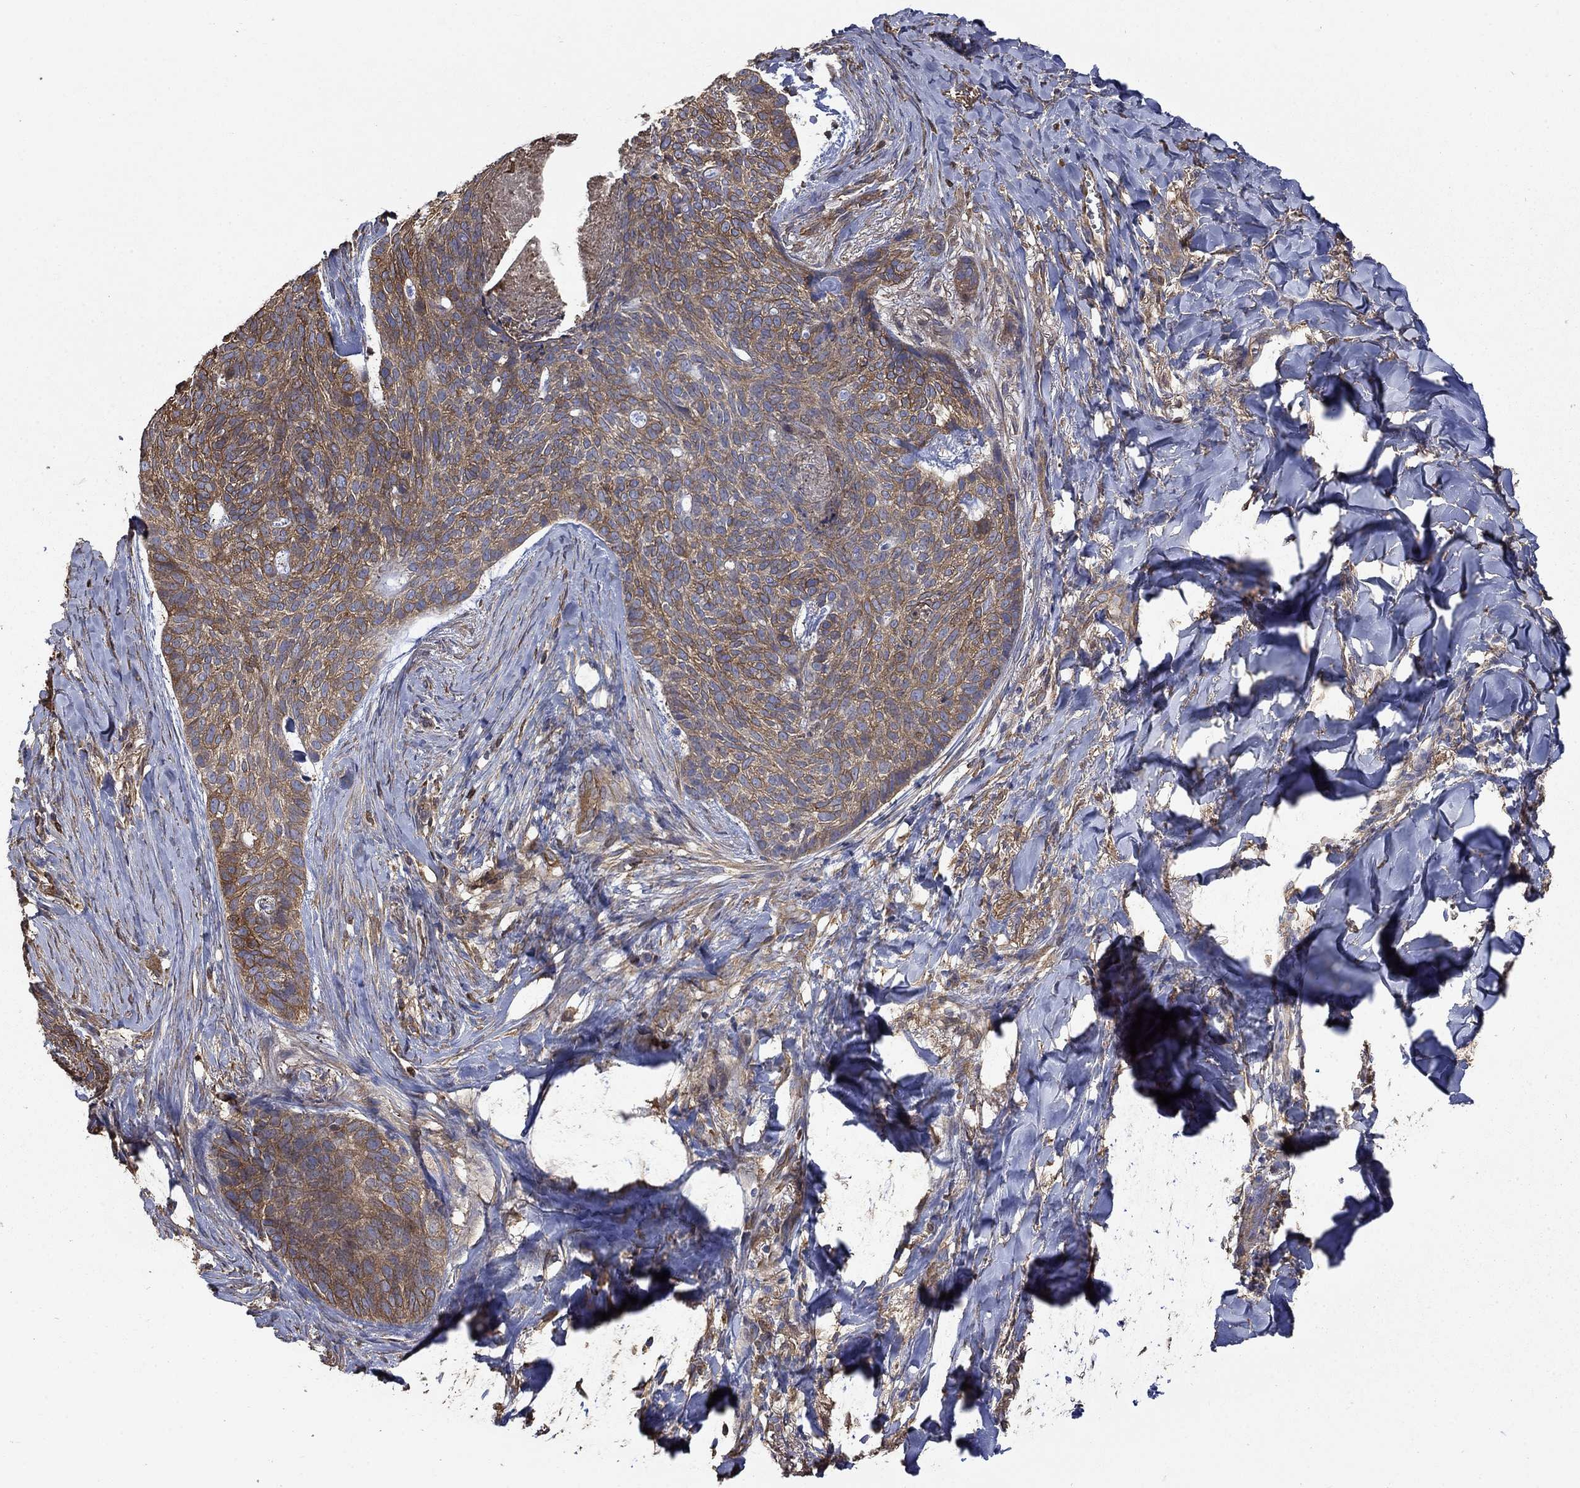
{"staining": {"intensity": "strong", "quantity": "25%-75%", "location": "cytoplasmic/membranous"}, "tissue": "skin cancer", "cell_type": "Tumor cells", "image_type": "cancer", "snomed": [{"axis": "morphology", "description": "Basal cell carcinoma"}, {"axis": "topography", "description": "Skin"}], "caption": "A high-resolution histopathology image shows immunohistochemistry staining of skin cancer (basal cell carcinoma), which displays strong cytoplasmic/membranous expression in about 25%-75% of tumor cells. (brown staining indicates protein expression, while blue staining denotes nuclei).", "gene": "DPYSL2", "patient": {"sex": "female", "age": 69}}